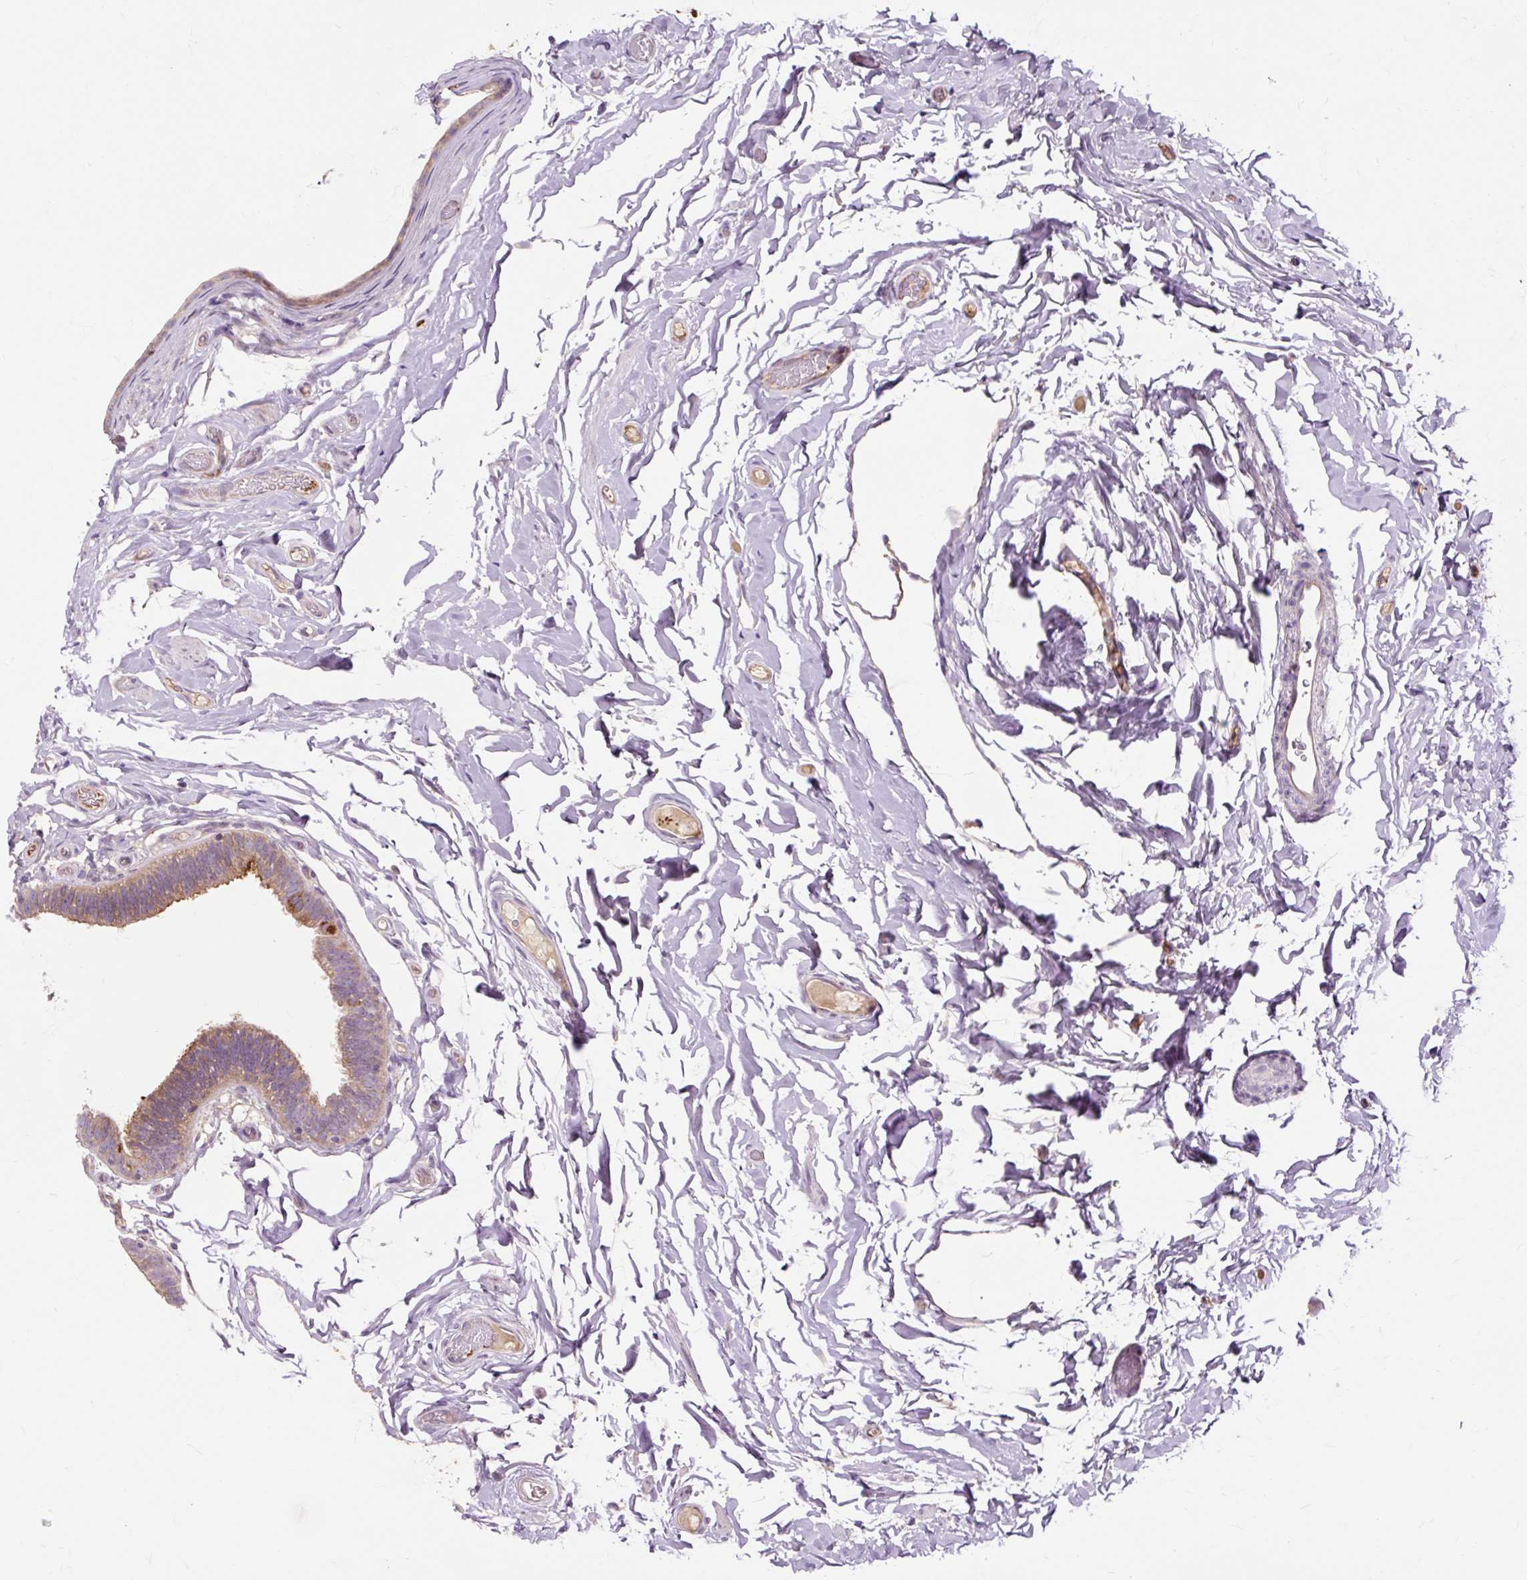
{"staining": {"intensity": "moderate", "quantity": "25%-75%", "location": "cytoplasmic/membranous"}, "tissue": "epididymis", "cell_type": "Glandular cells", "image_type": "normal", "snomed": [{"axis": "morphology", "description": "Normal tissue, NOS"}, {"axis": "morphology", "description": "Carcinoma, Embryonal, NOS"}, {"axis": "topography", "description": "Testis"}, {"axis": "topography", "description": "Epididymis"}], "caption": "Glandular cells show moderate cytoplasmic/membranous staining in approximately 25%-75% of cells in unremarkable epididymis.", "gene": "PDZD2", "patient": {"sex": "male", "age": 36}}